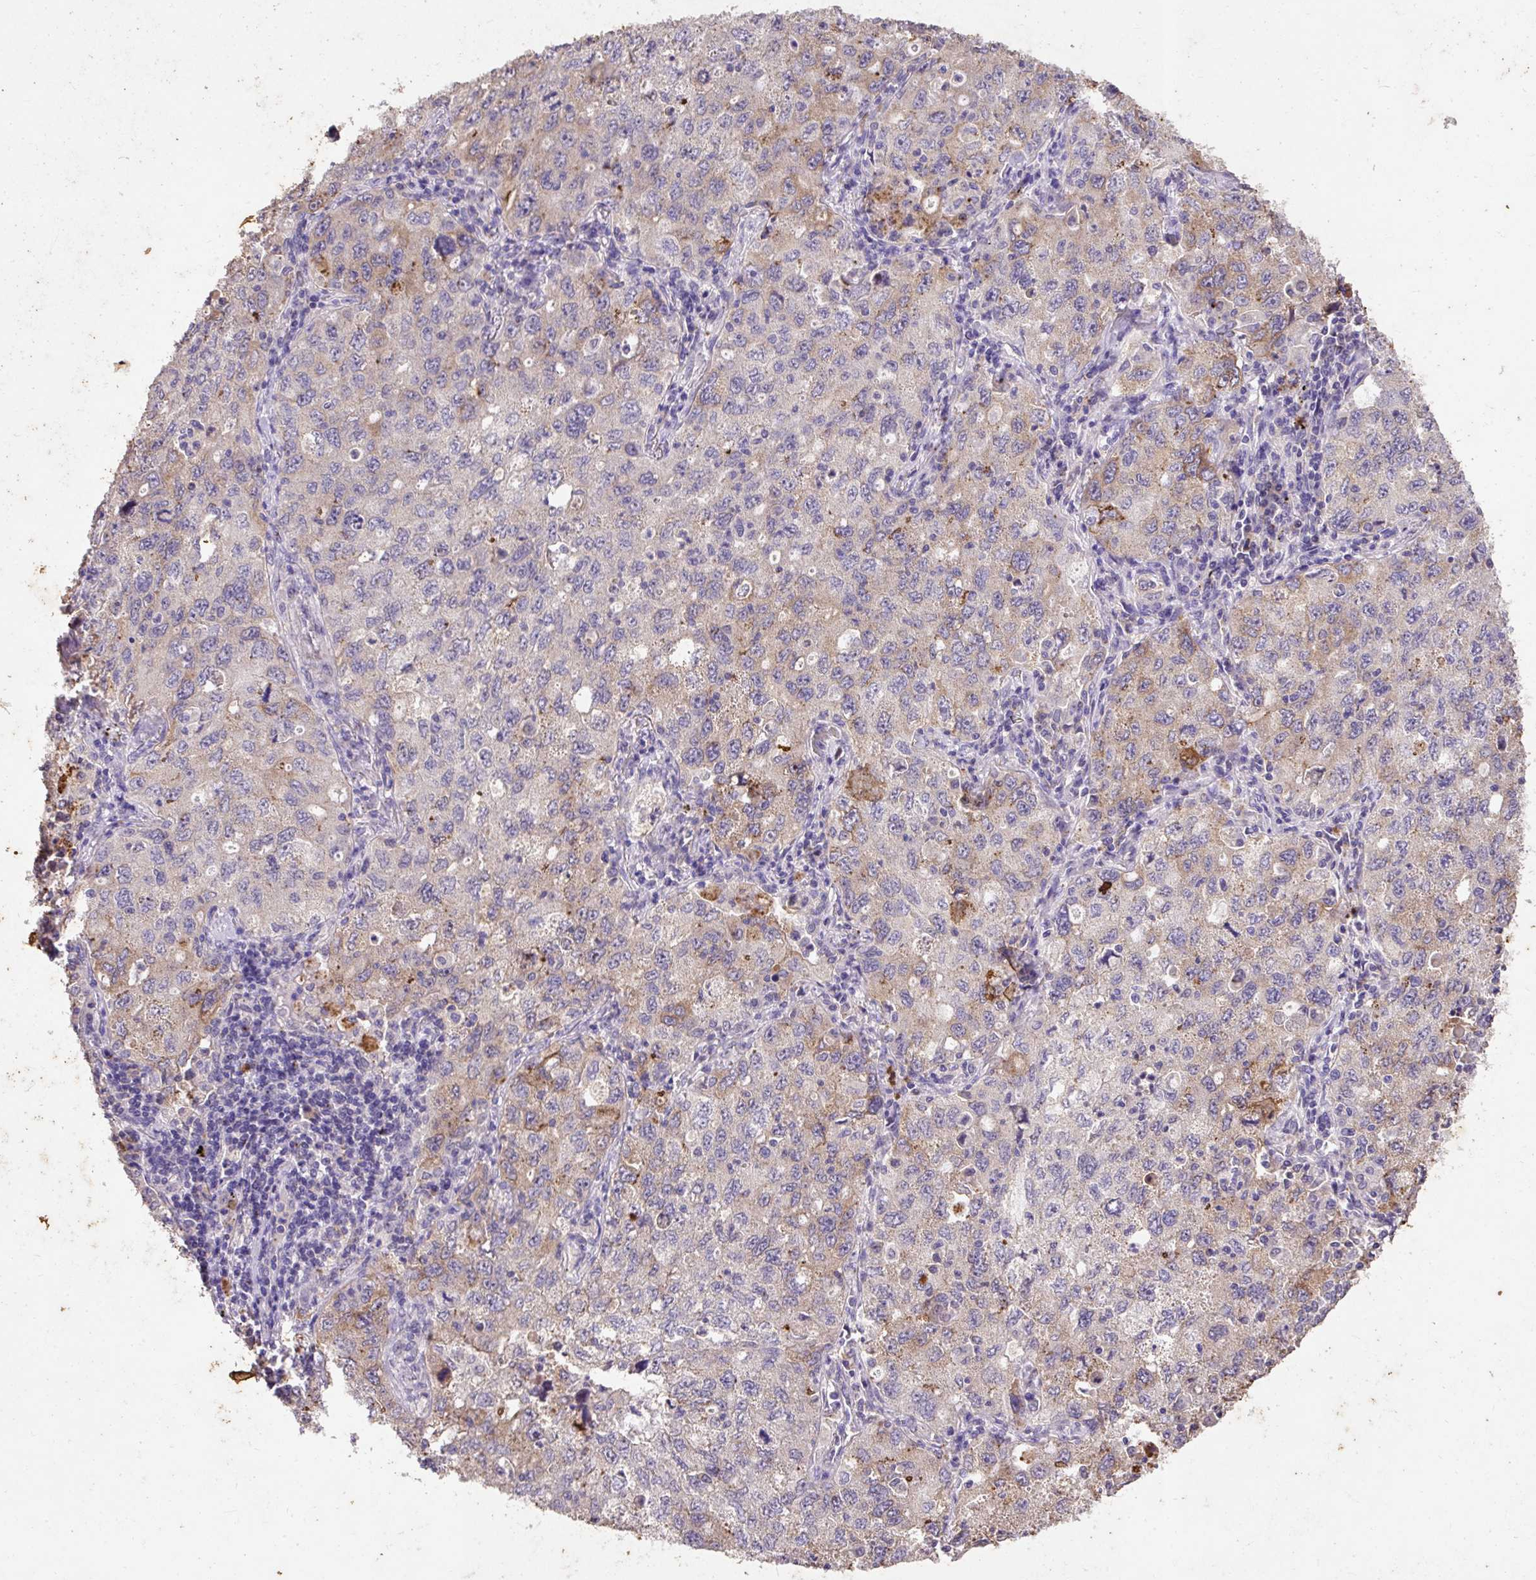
{"staining": {"intensity": "weak", "quantity": "<25%", "location": "cytoplasmic/membranous"}, "tissue": "lung cancer", "cell_type": "Tumor cells", "image_type": "cancer", "snomed": [{"axis": "morphology", "description": "Adenocarcinoma, NOS"}, {"axis": "topography", "description": "Lung"}], "caption": "Histopathology image shows no significant protein staining in tumor cells of lung cancer.", "gene": "LRTM2", "patient": {"sex": "female", "age": 57}}